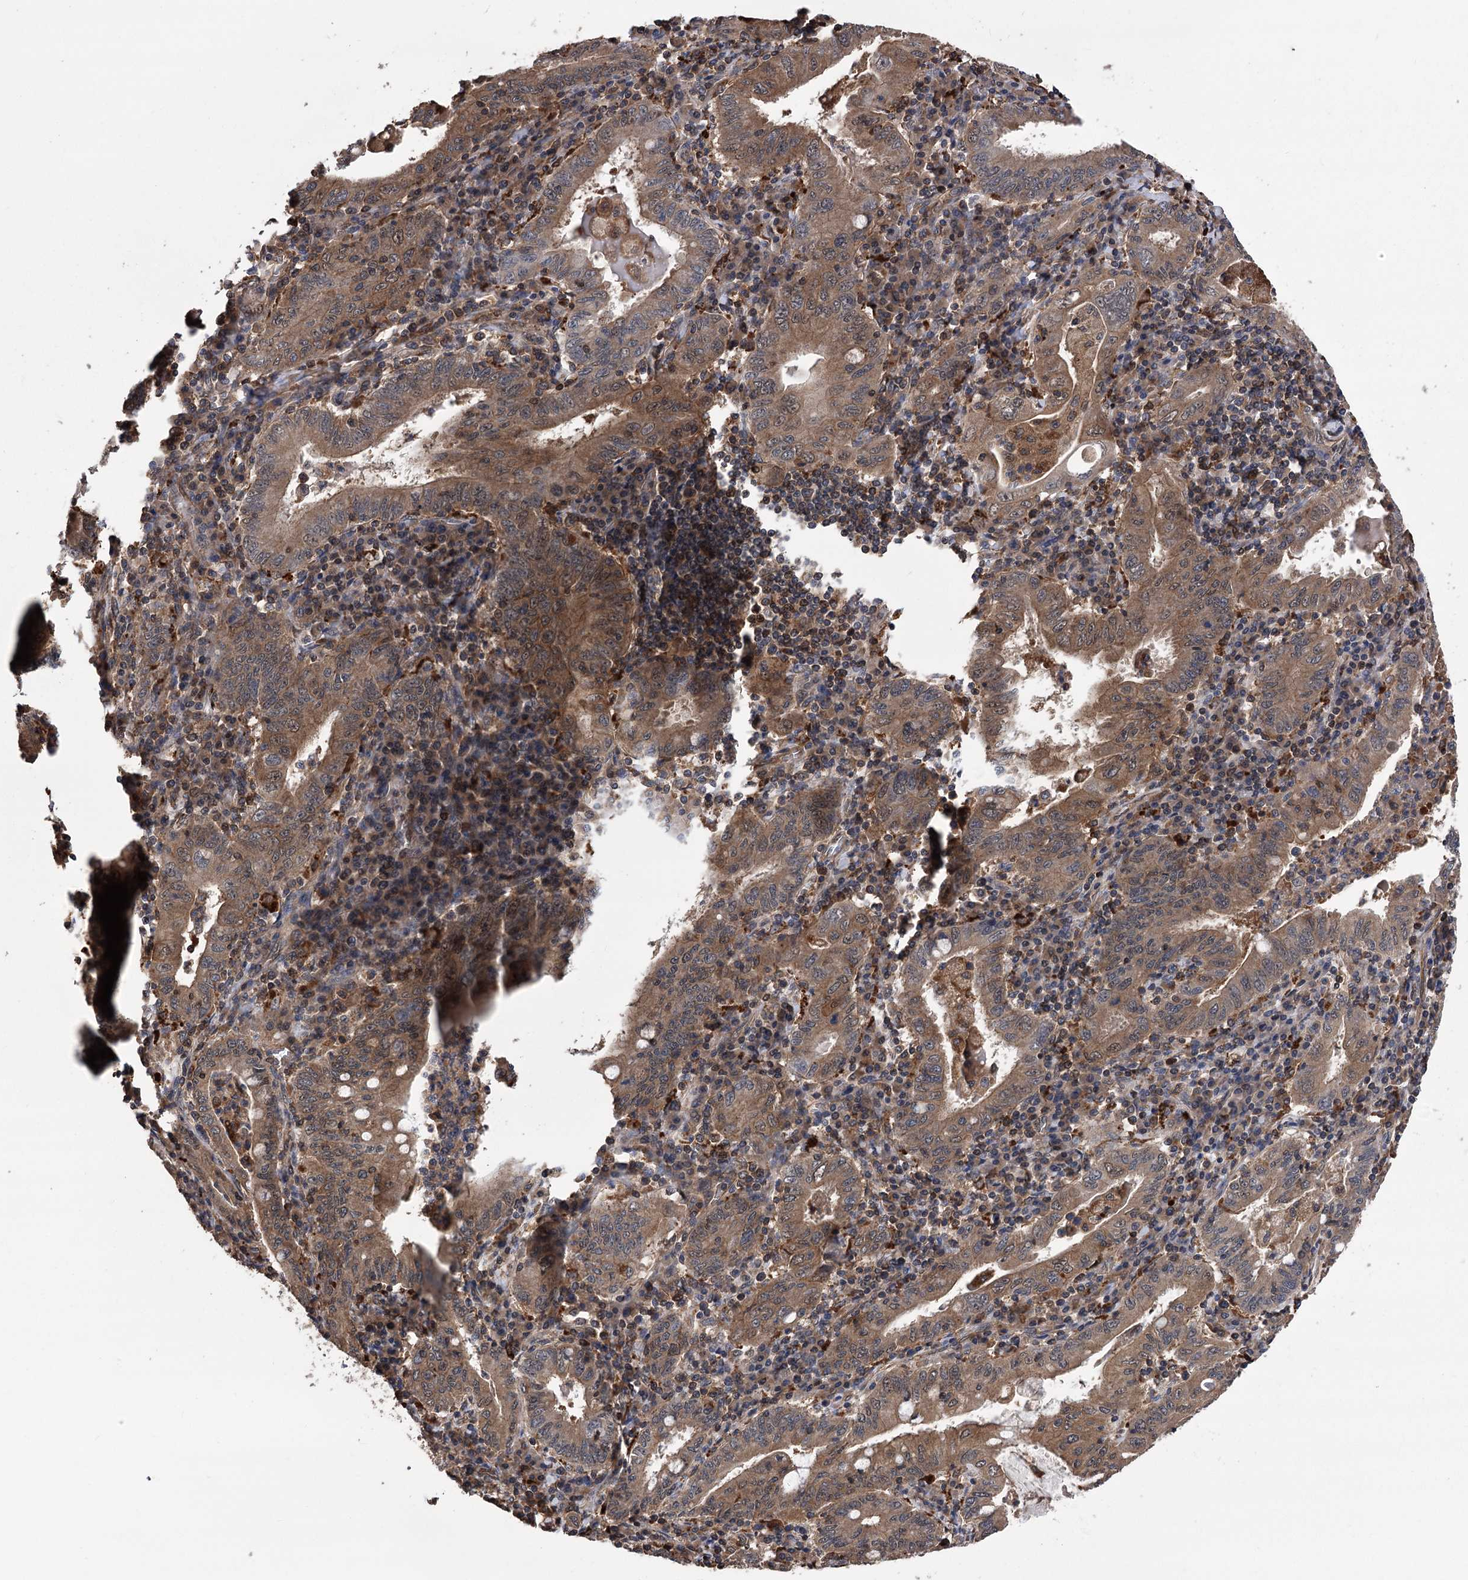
{"staining": {"intensity": "moderate", "quantity": ">75%", "location": "cytoplasmic/membranous"}, "tissue": "stomach cancer", "cell_type": "Tumor cells", "image_type": "cancer", "snomed": [{"axis": "morphology", "description": "Normal tissue, NOS"}, {"axis": "morphology", "description": "Adenocarcinoma, NOS"}, {"axis": "topography", "description": "Esophagus"}, {"axis": "topography", "description": "Stomach, upper"}, {"axis": "topography", "description": "Peripheral nerve tissue"}], "caption": "Stomach adenocarcinoma stained with DAB immunohistochemistry exhibits medium levels of moderate cytoplasmic/membranous positivity in approximately >75% of tumor cells.", "gene": "DPP3", "patient": {"sex": "male", "age": 62}}